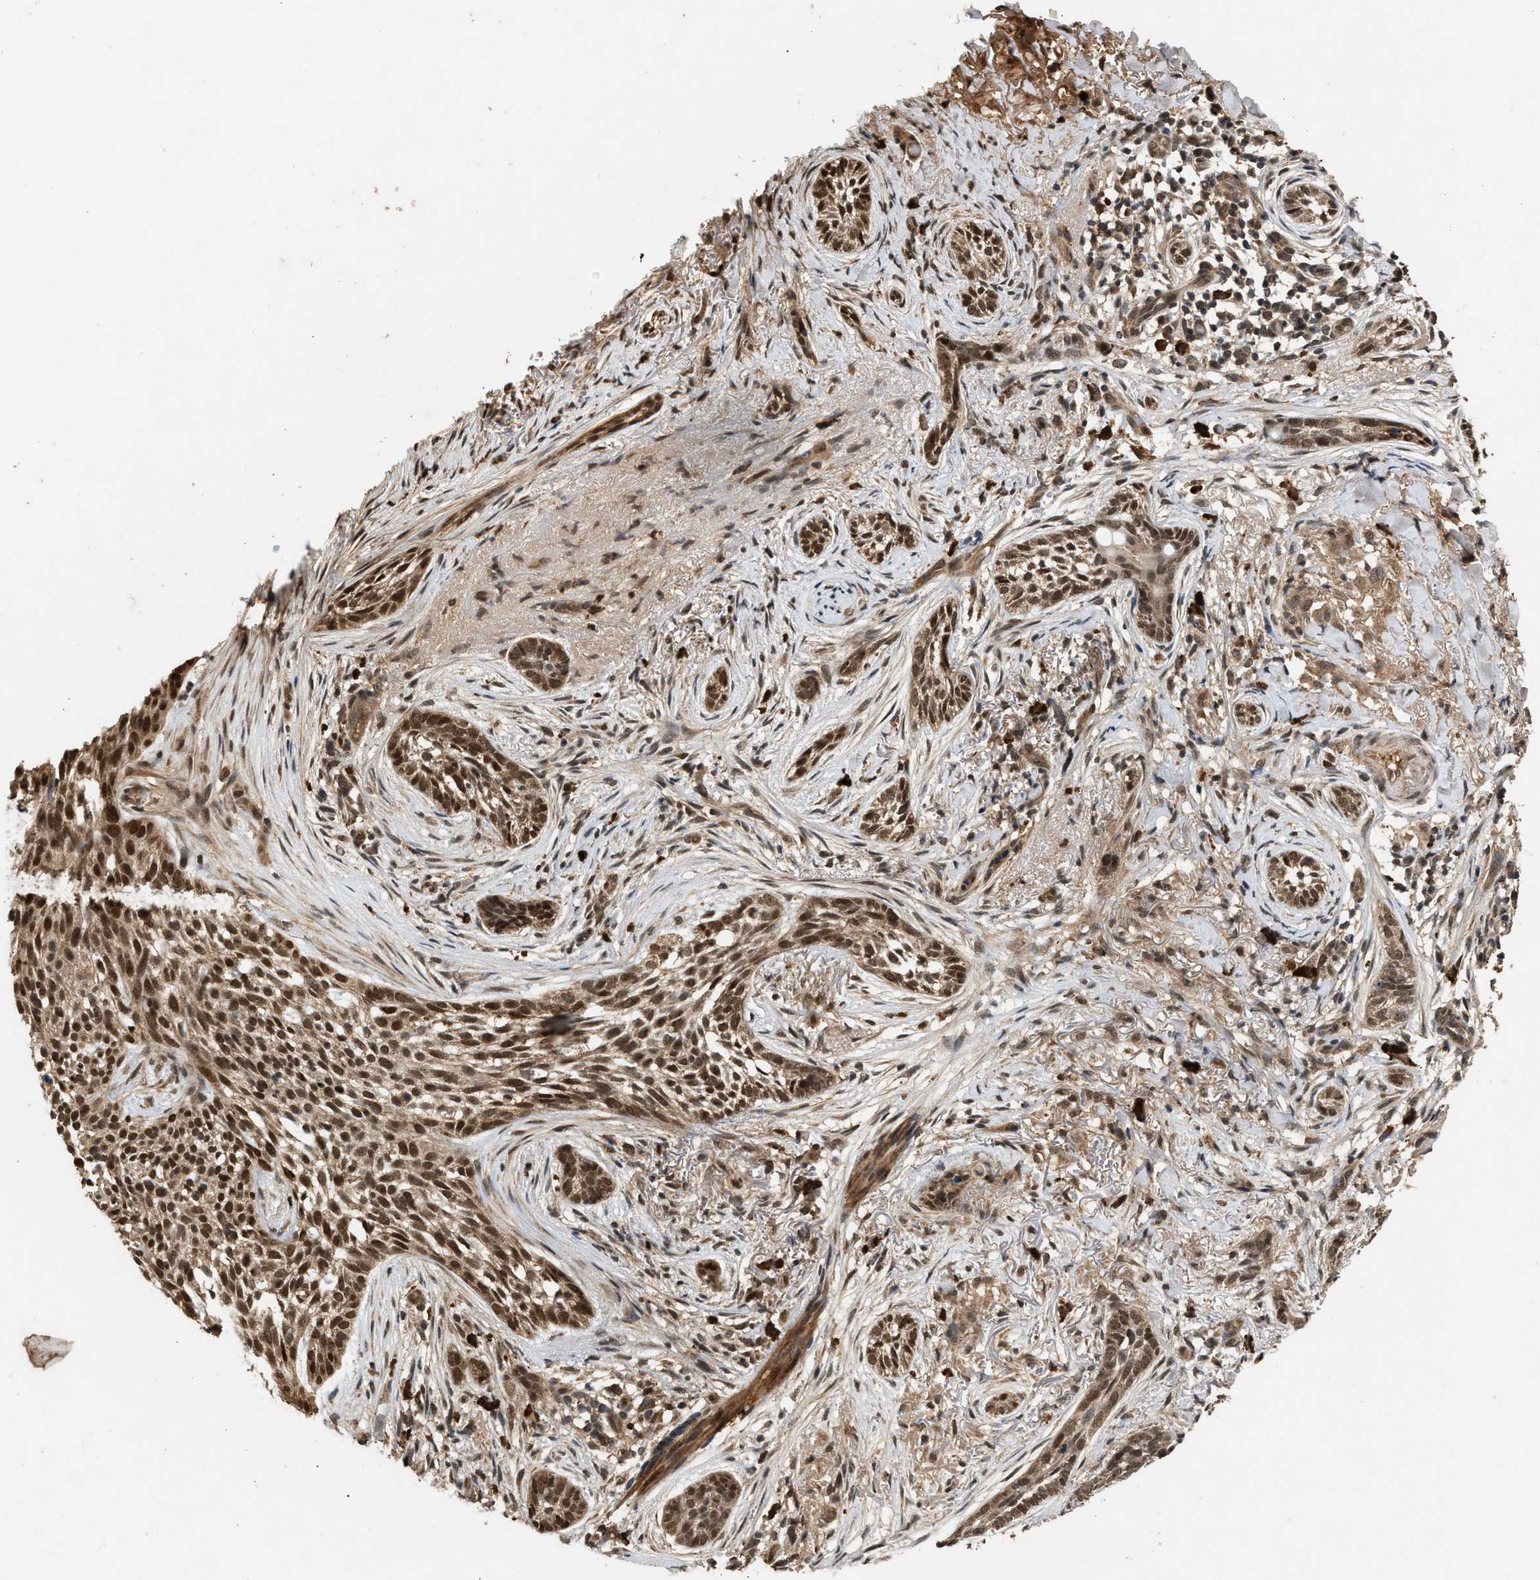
{"staining": {"intensity": "strong", "quantity": ">75%", "location": "nuclear"}, "tissue": "skin cancer", "cell_type": "Tumor cells", "image_type": "cancer", "snomed": [{"axis": "morphology", "description": "Basal cell carcinoma"}, {"axis": "topography", "description": "Skin"}], "caption": "Human skin cancer stained for a protein (brown) demonstrates strong nuclear positive expression in about >75% of tumor cells.", "gene": "RUSC2", "patient": {"sex": "female", "age": 88}}